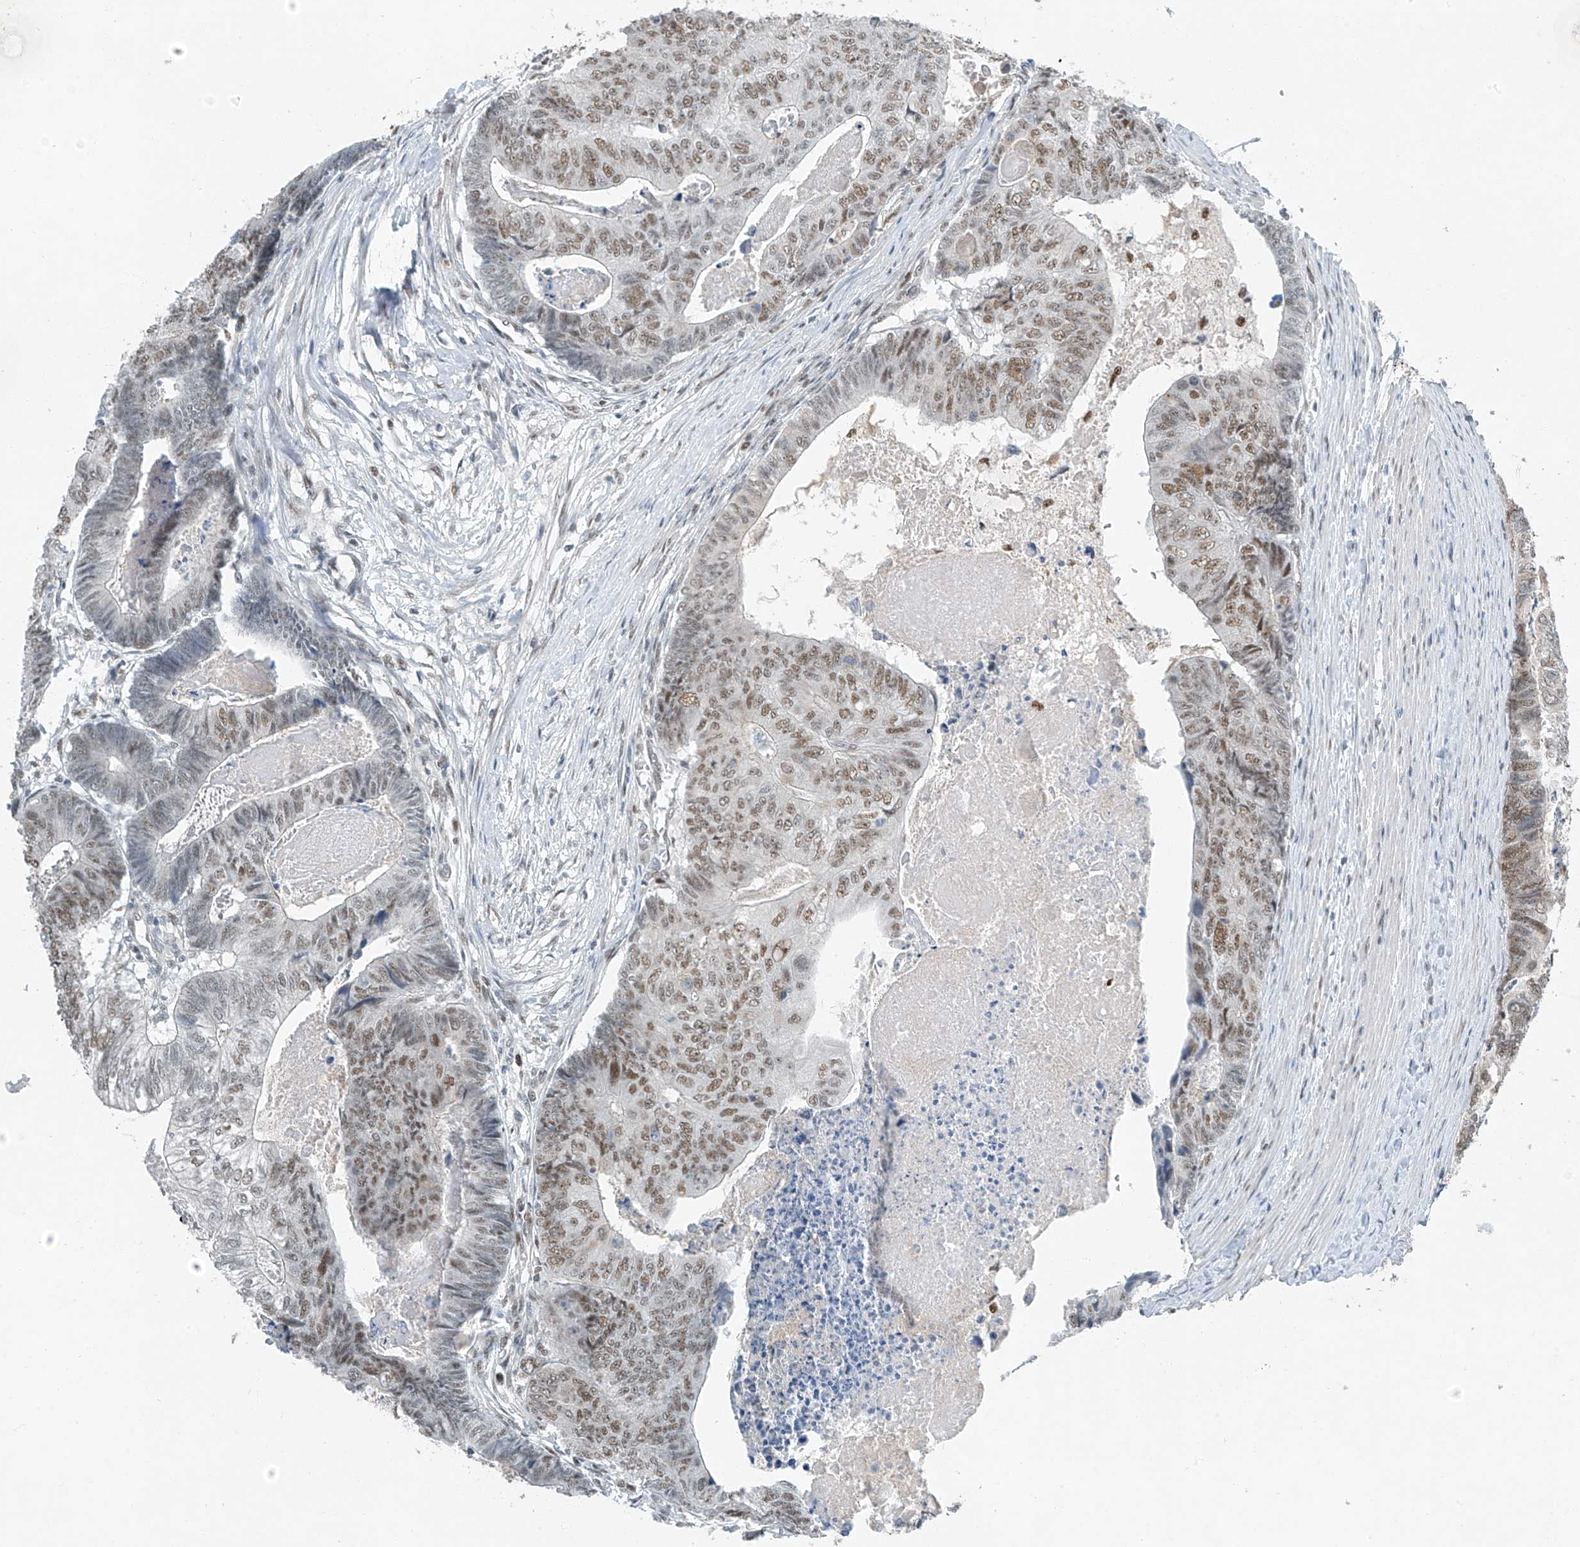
{"staining": {"intensity": "moderate", "quantity": ">75%", "location": "nuclear"}, "tissue": "colorectal cancer", "cell_type": "Tumor cells", "image_type": "cancer", "snomed": [{"axis": "morphology", "description": "Adenocarcinoma, NOS"}, {"axis": "topography", "description": "Colon"}], "caption": "The immunohistochemical stain highlights moderate nuclear positivity in tumor cells of colorectal cancer (adenocarcinoma) tissue. (Stains: DAB (3,3'-diaminobenzidine) in brown, nuclei in blue, Microscopy: brightfield microscopy at high magnification).", "gene": "TAF8", "patient": {"sex": "female", "age": 67}}